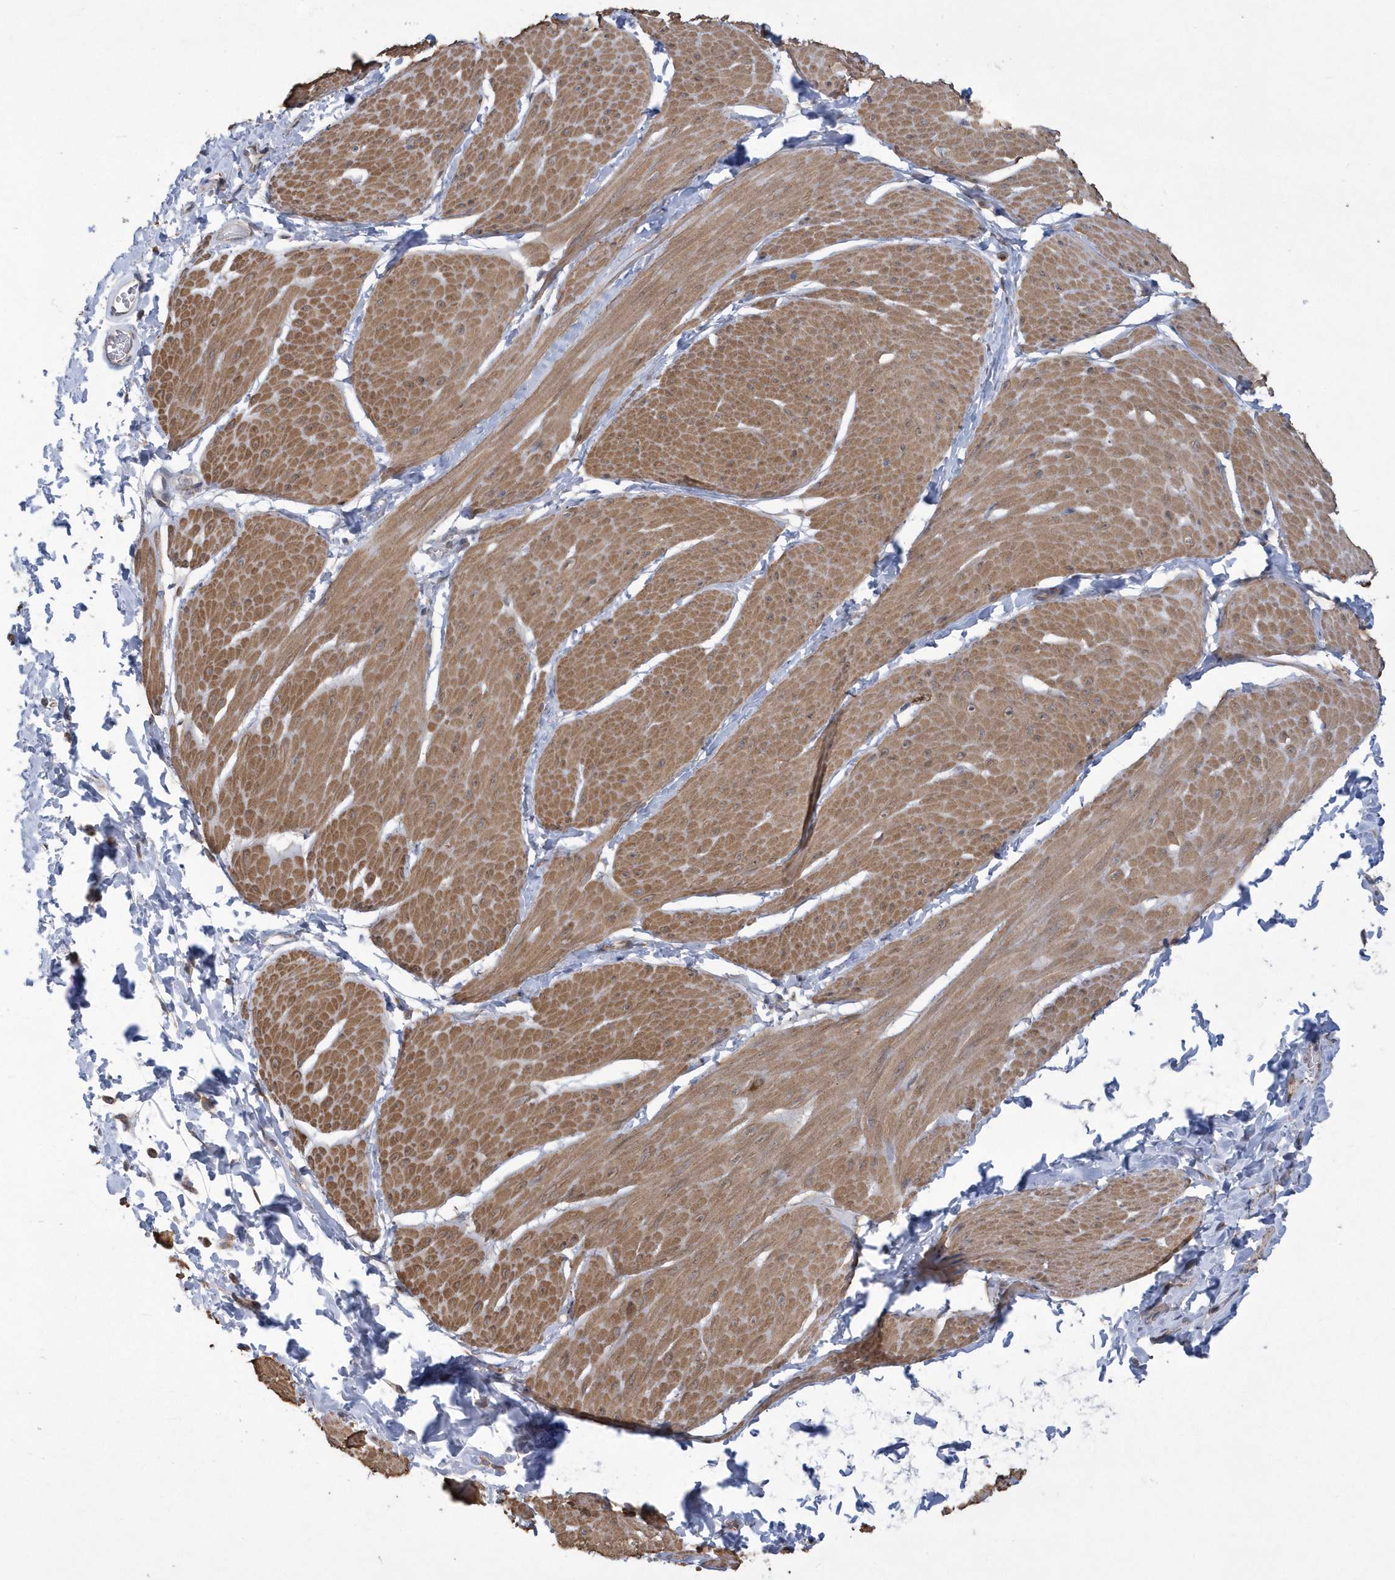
{"staining": {"intensity": "moderate", "quantity": ">75%", "location": "cytoplasmic/membranous"}, "tissue": "smooth muscle", "cell_type": "Smooth muscle cells", "image_type": "normal", "snomed": [{"axis": "morphology", "description": "Urothelial carcinoma, High grade"}, {"axis": "topography", "description": "Urinary bladder"}], "caption": "Immunohistochemistry of normal smooth muscle reveals medium levels of moderate cytoplasmic/membranous positivity in approximately >75% of smooth muscle cells.", "gene": "SLX9", "patient": {"sex": "male", "age": 46}}